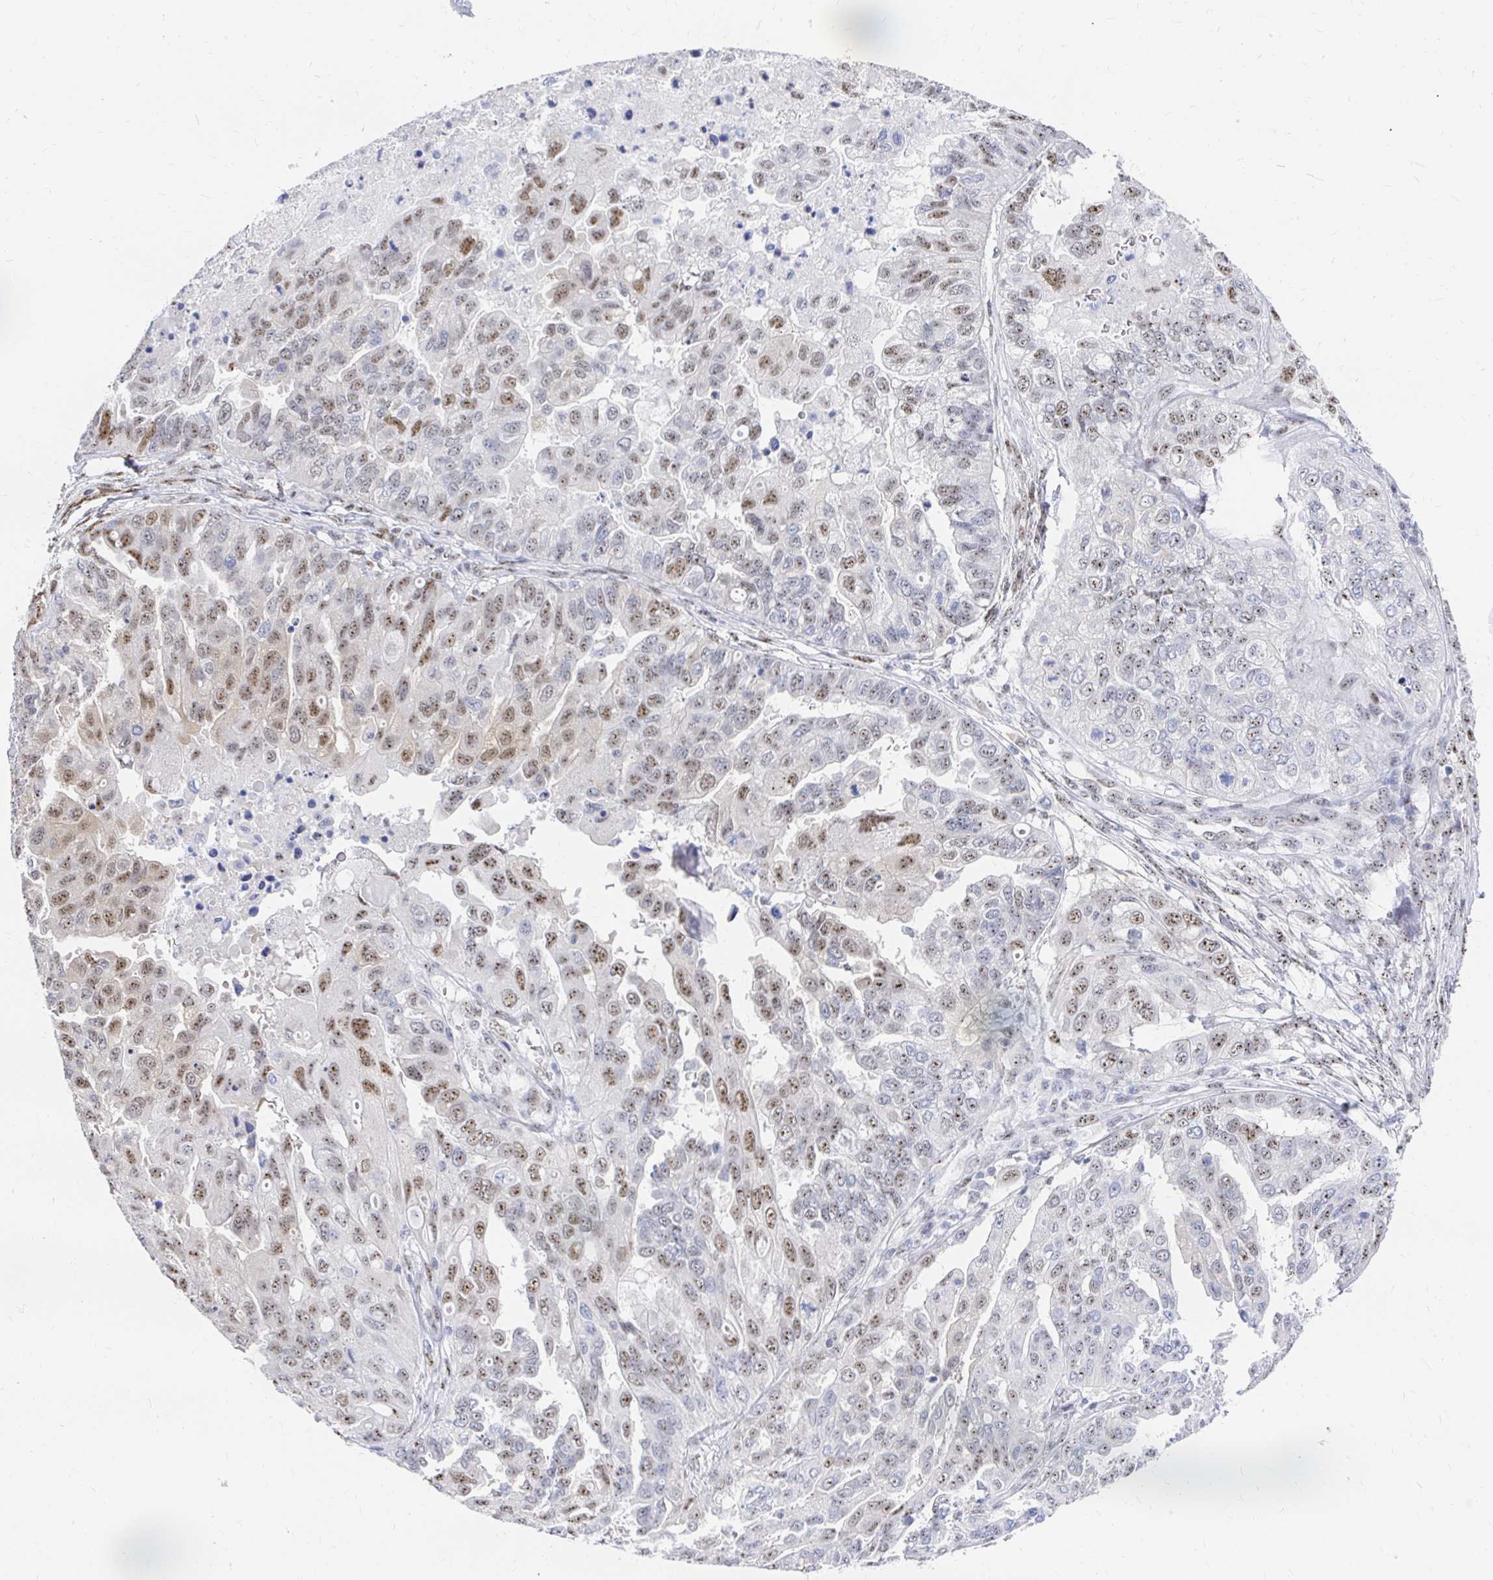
{"staining": {"intensity": "moderate", "quantity": "25%-75%", "location": "nuclear"}, "tissue": "ovarian cancer", "cell_type": "Tumor cells", "image_type": "cancer", "snomed": [{"axis": "morphology", "description": "Cystadenocarcinoma, serous, NOS"}, {"axis": "topography", "description": "Ovary"}], "caption": "This is a photomicrograph of immunohistochemistry (IHC) staining of ovarian cancer (serous cystadenocarcinoma), which shows moderate expression in the nuclear of tumor cells.", "gene": "CLIC3", "patient": {"sex": "female", "age": 53}}